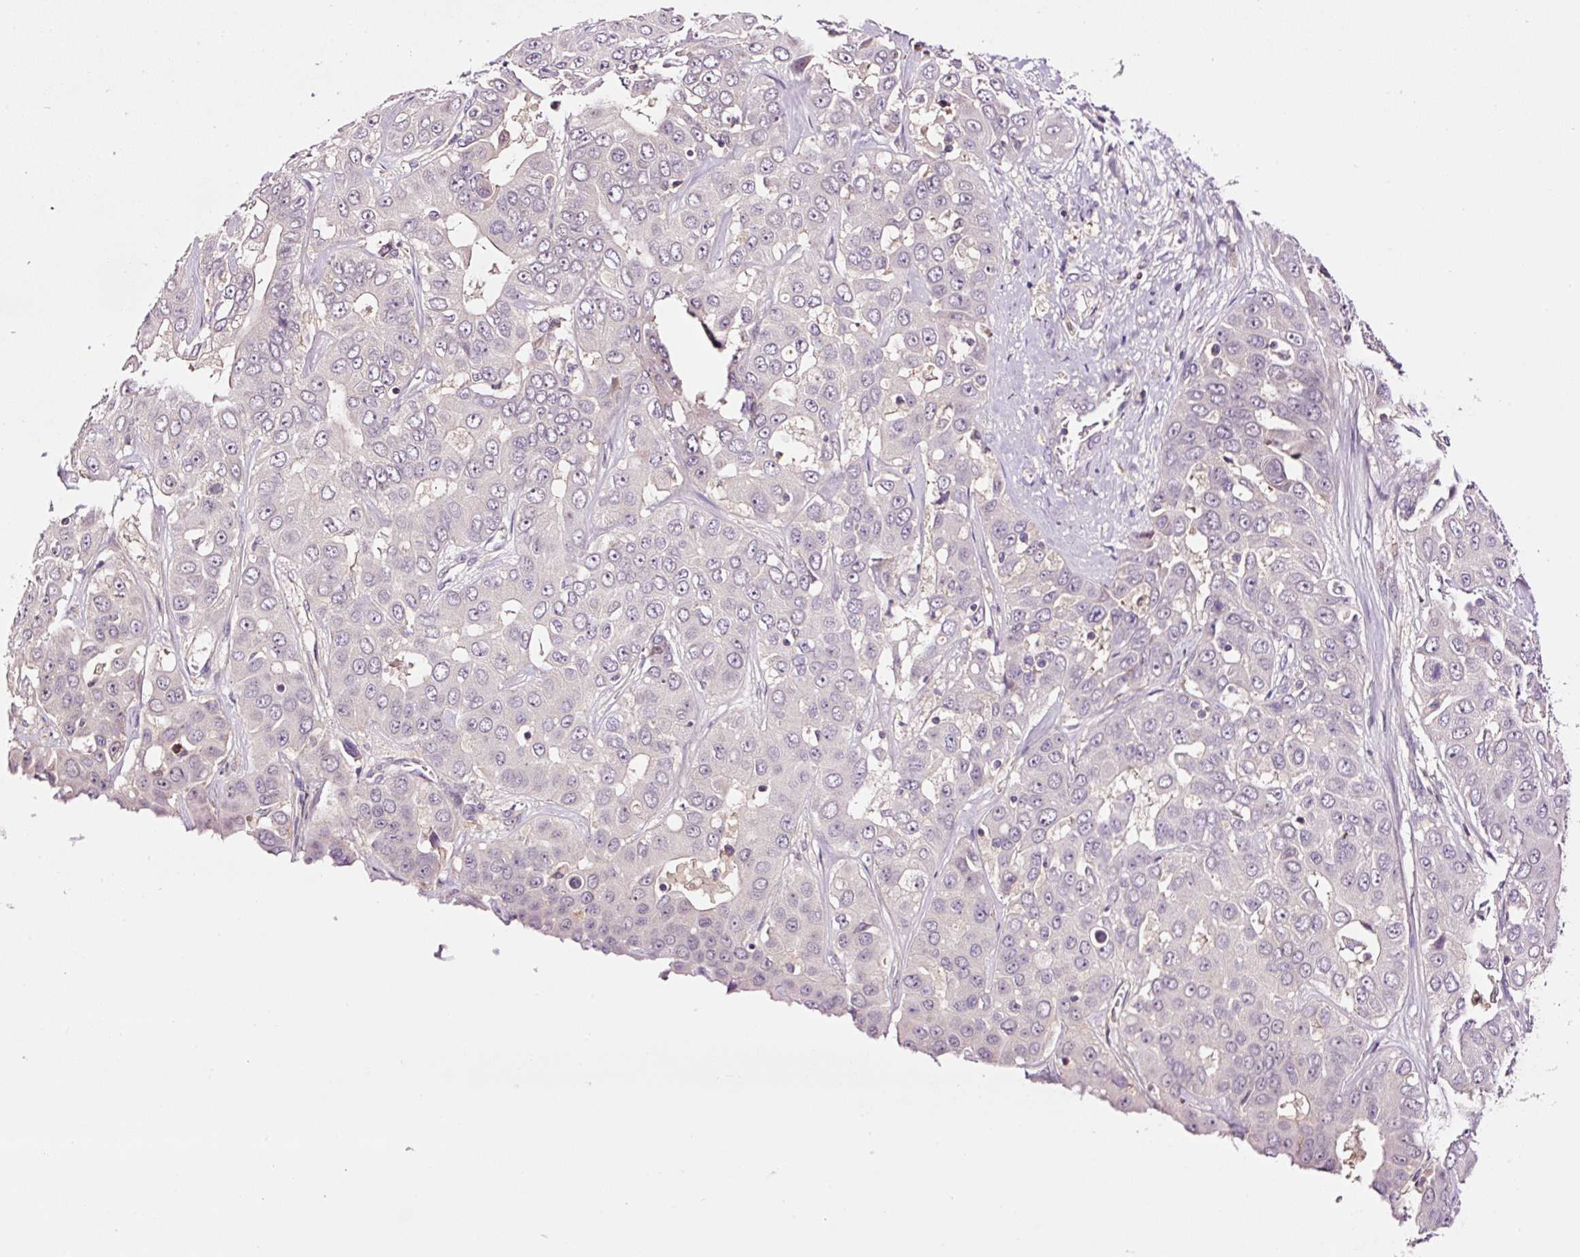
{"staining": {"intensity": "negative", "quantity": "none", "location": "none"}, "tissue": "liver cancer", "cell_type": "Tumor cells", "image_type": "cancer", "snomed": [{"axis": "morphology", "description": "Cholangiocarcinoma"}, {"axis": "topography", "description": "Liver"}], "caption": "High magnification brightfield microscopy of liver cancer stained with DAB (3,3'-diaminobenzidine) (brown) and counterstained with hematoxylin (blue): tumor cells show no significant positivity. (Brightfield microscopy of DAB IHC at high magnification).", "gene": "DPPA4", "patient": {"sex": "female", "age": 52}}